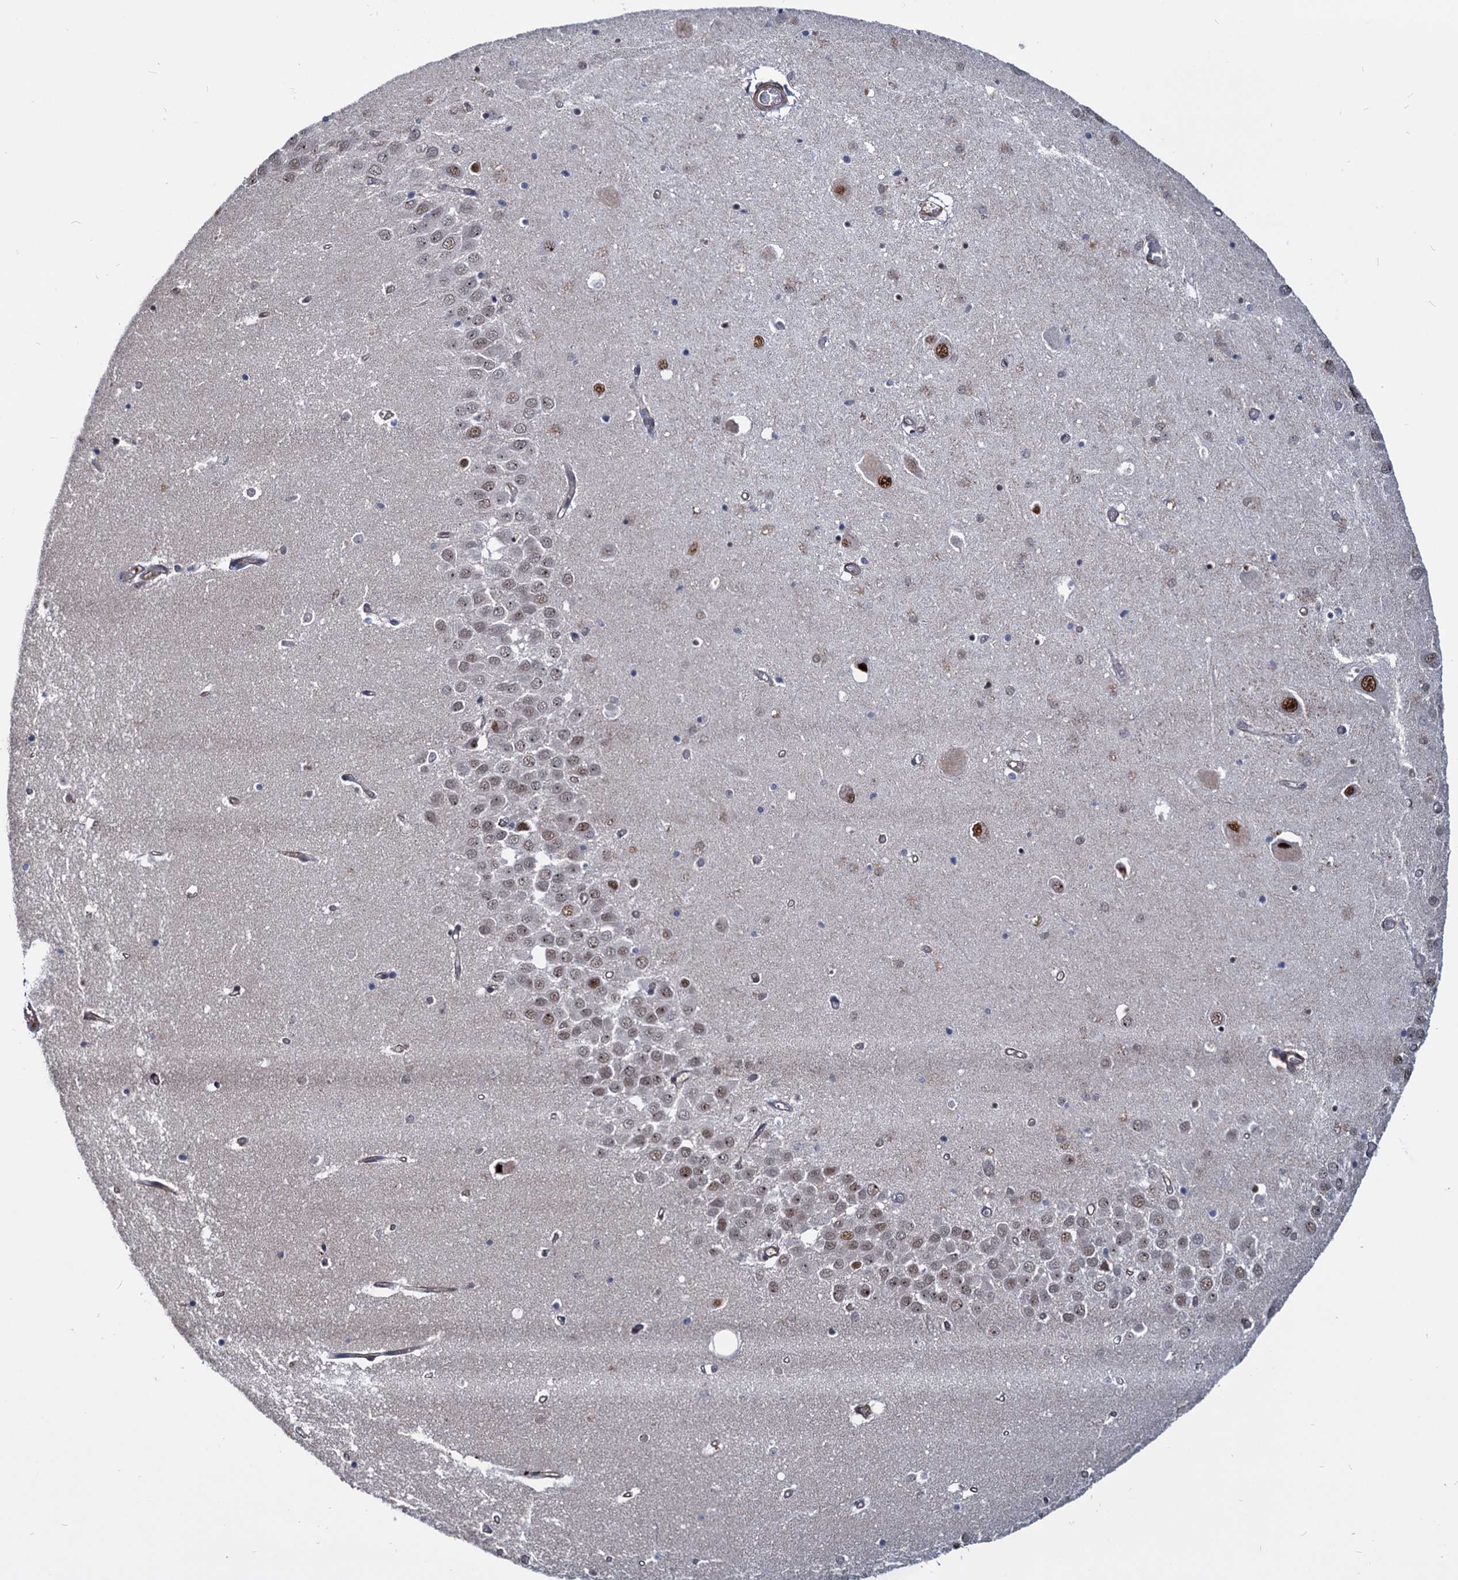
{"staining": {"intensity": "moderate", "quantity": "<25%", "location": "nuclear"}, "tissue": "hippocampus", "cell_type": "Glial cells", "image_type": "normal", "snomed": [{"axis": "morphology", "description": "Normal tissue, NOS"}, {"axis": "topography", "description": "Hippocampus"}], "caption": "Protein analysis of normal hippocampus displays moderate nuclear staining in approximately <25% of glial cells.", "gene": "UBLCP1", "patient": {"sex": "male", "age": 70}}